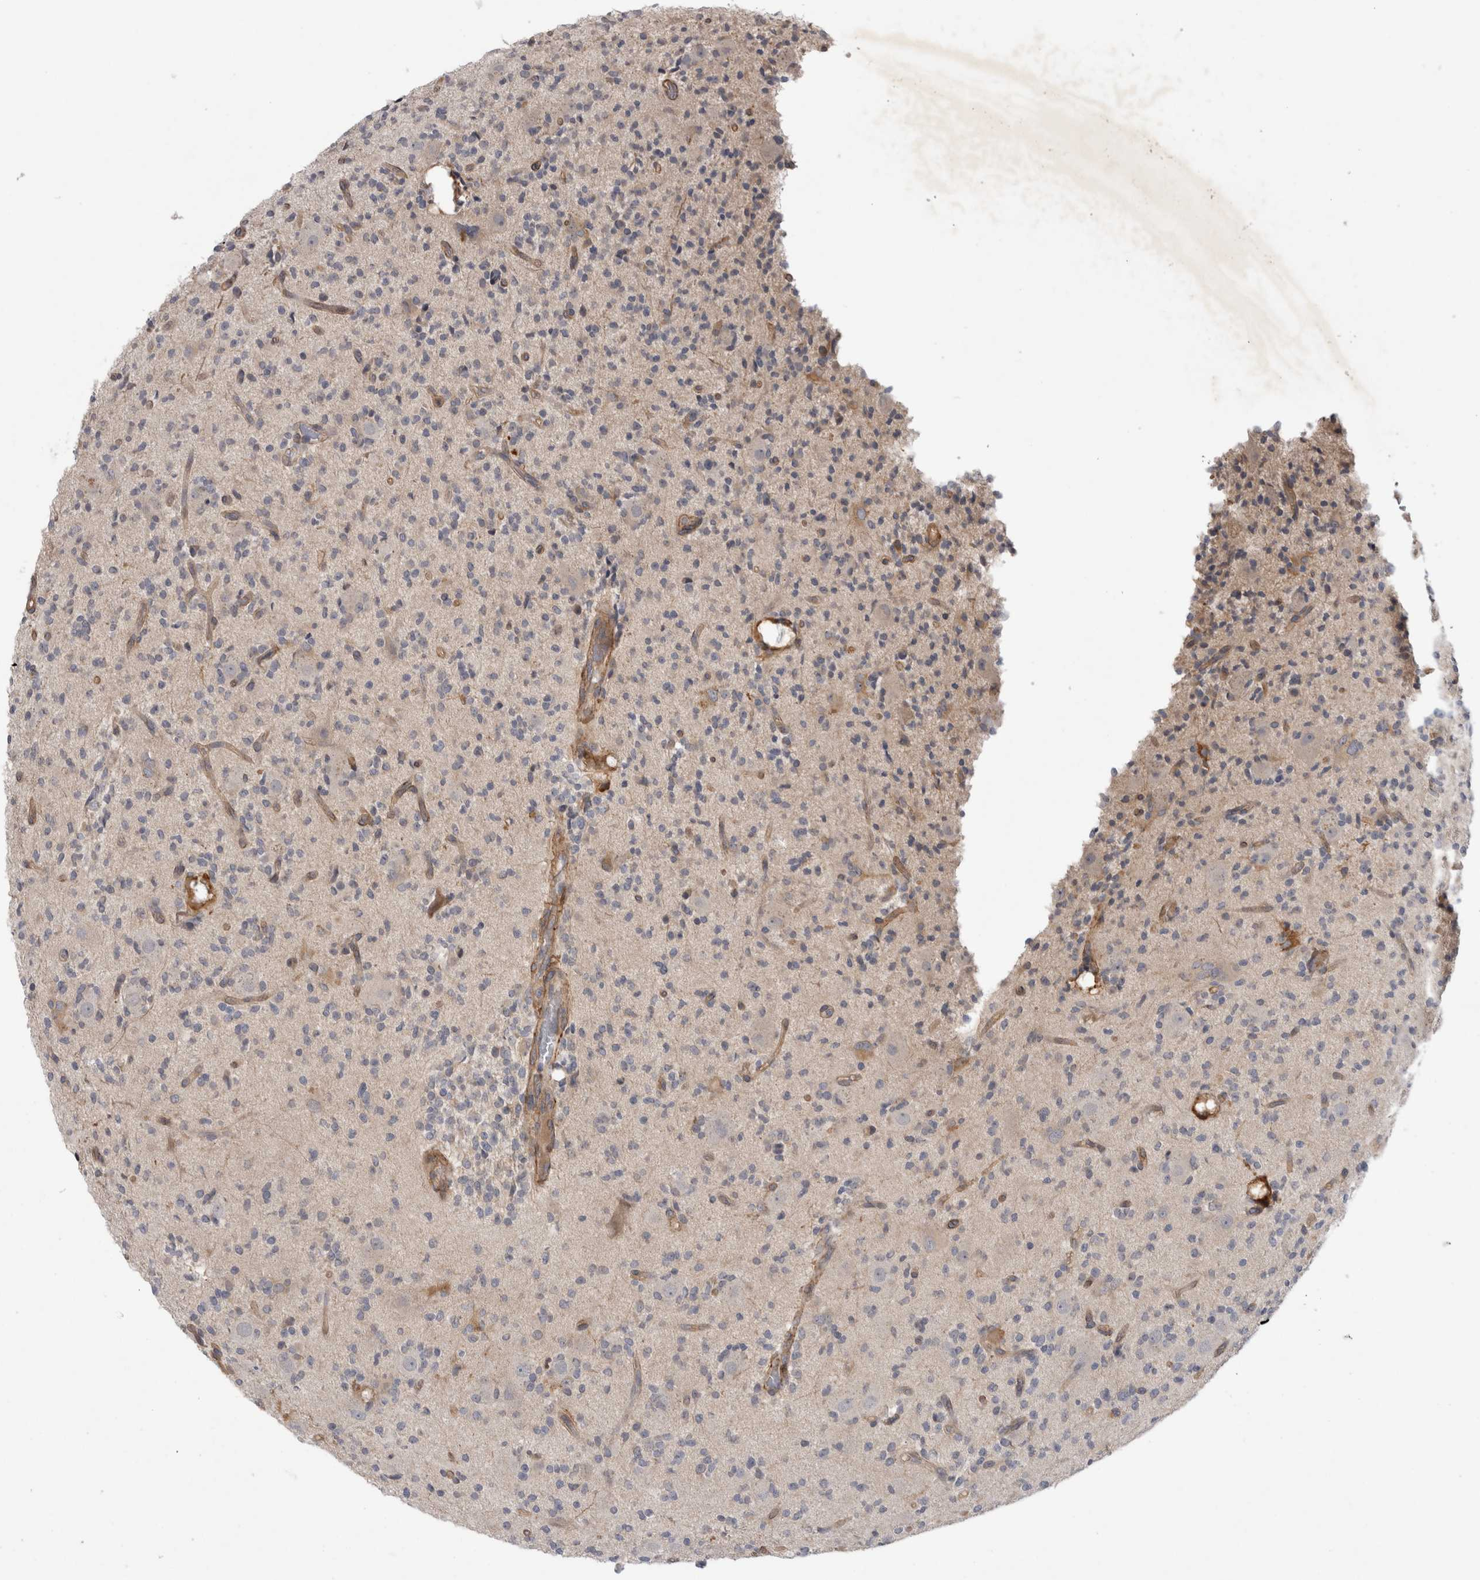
{"staining": {"intensity": "negative", "quantity": "none", "location": "none"}, "tissue": "glioma", "cell_type": "Tumor cells", "image_type": "cancer", "snomed": [{"axis": "morphology", "description": "Glioma, malignant, High grade"}, {"axis": "topography", "description": "Brain"}], "caption": "There is no significant staining in tumor cells of malignant glioma (high-grade).", "gene": "ANKFY1", "patient": {"sex": "male", "age": 34}}